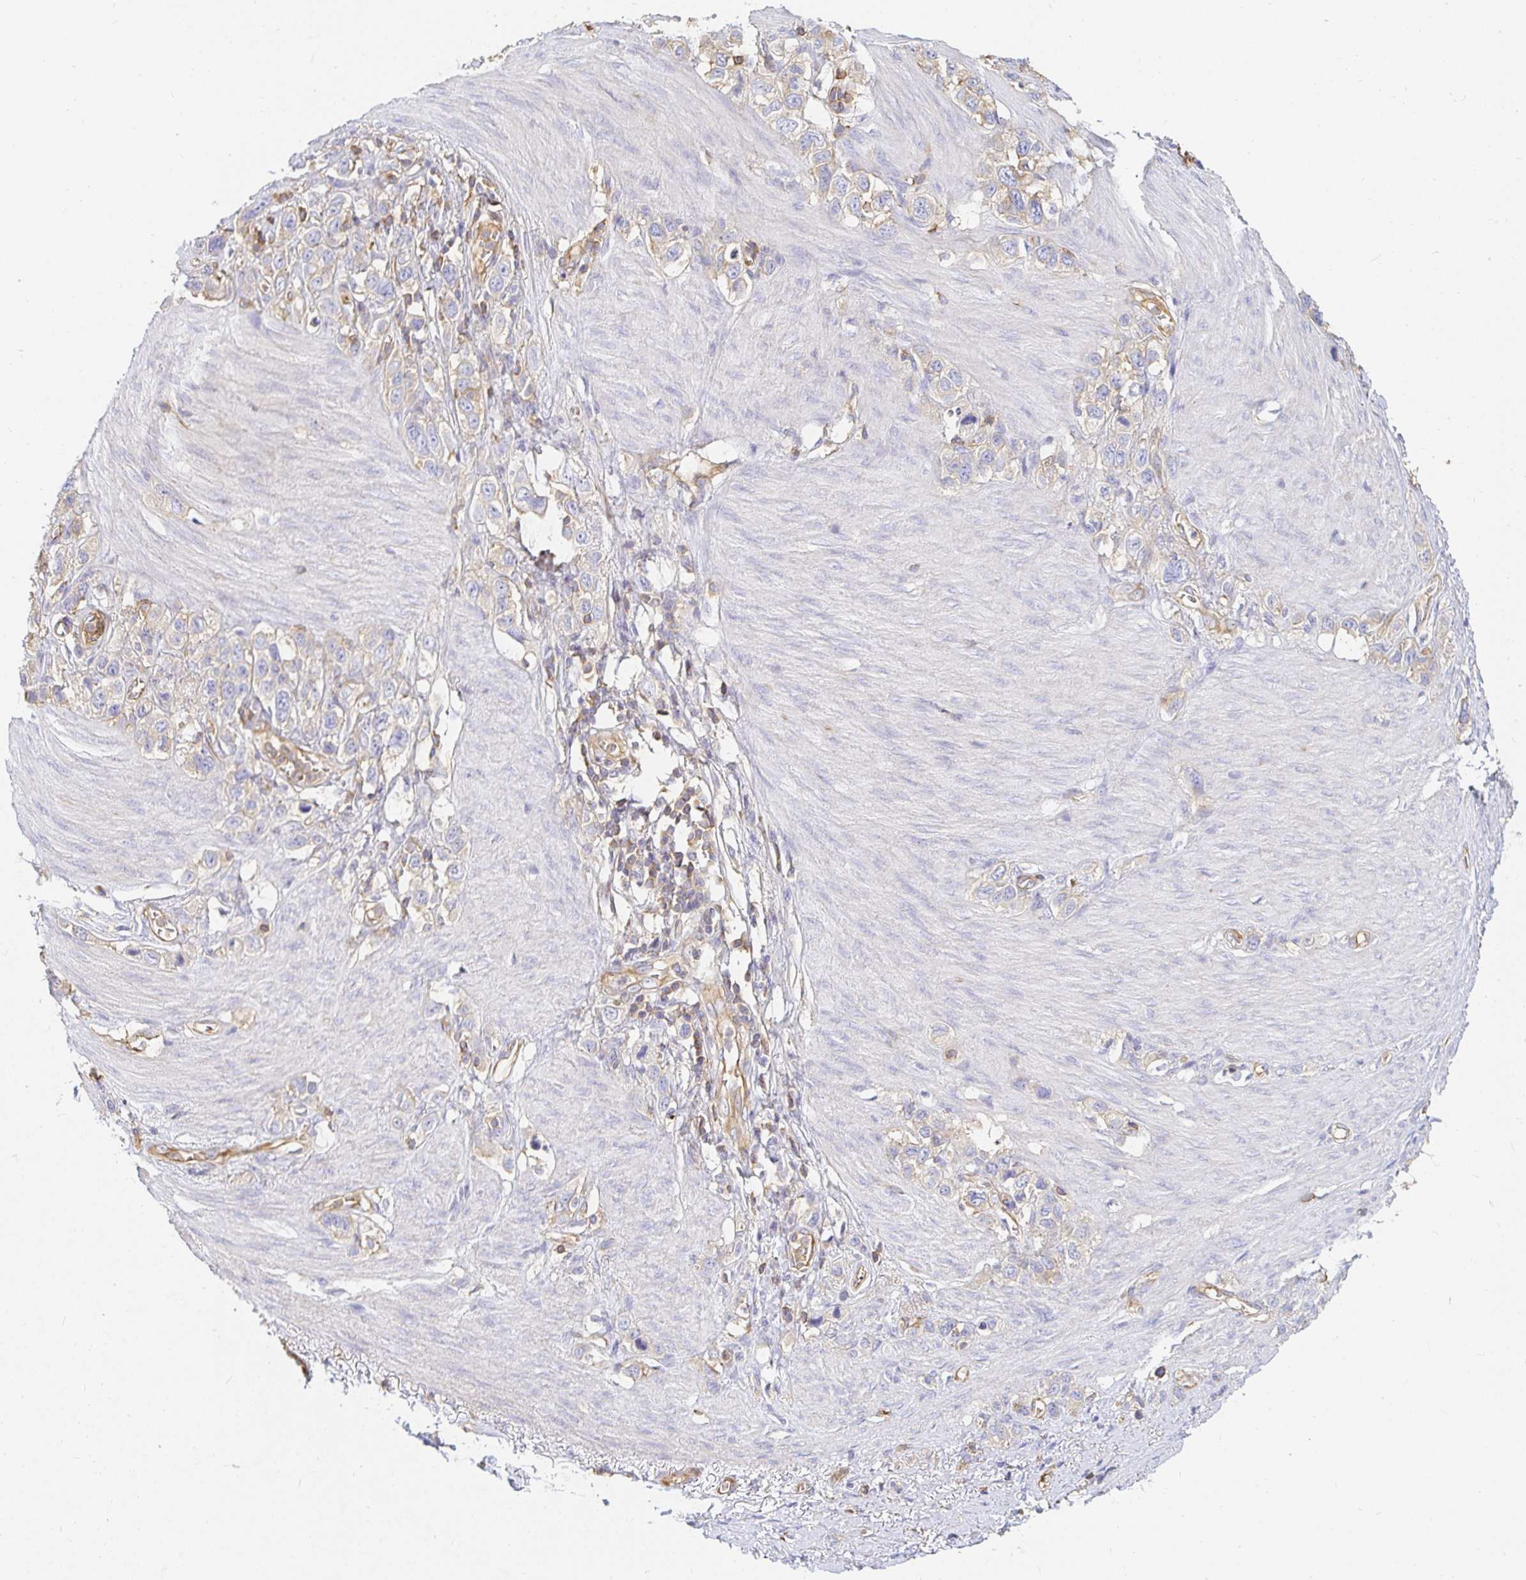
{"staining": {"intensity": "negative", "quantity": "none", "location": "none"}, "tissue": "stomach cancer", "cell_type": "Tumor cells", "image_type": "cancer", "snomed": [{"axis": "morphology", "description": "Adenocarcinoma, NOS"}, {"axis": "topography", "description": "Stomach"}], "caption": "Protein analysis of stomach cancer (adenocarcinoma) exhibits no significant staining in tumor cells.", "gene": "TSPAN19", "patient": {"sex": "female", "age": 65}}